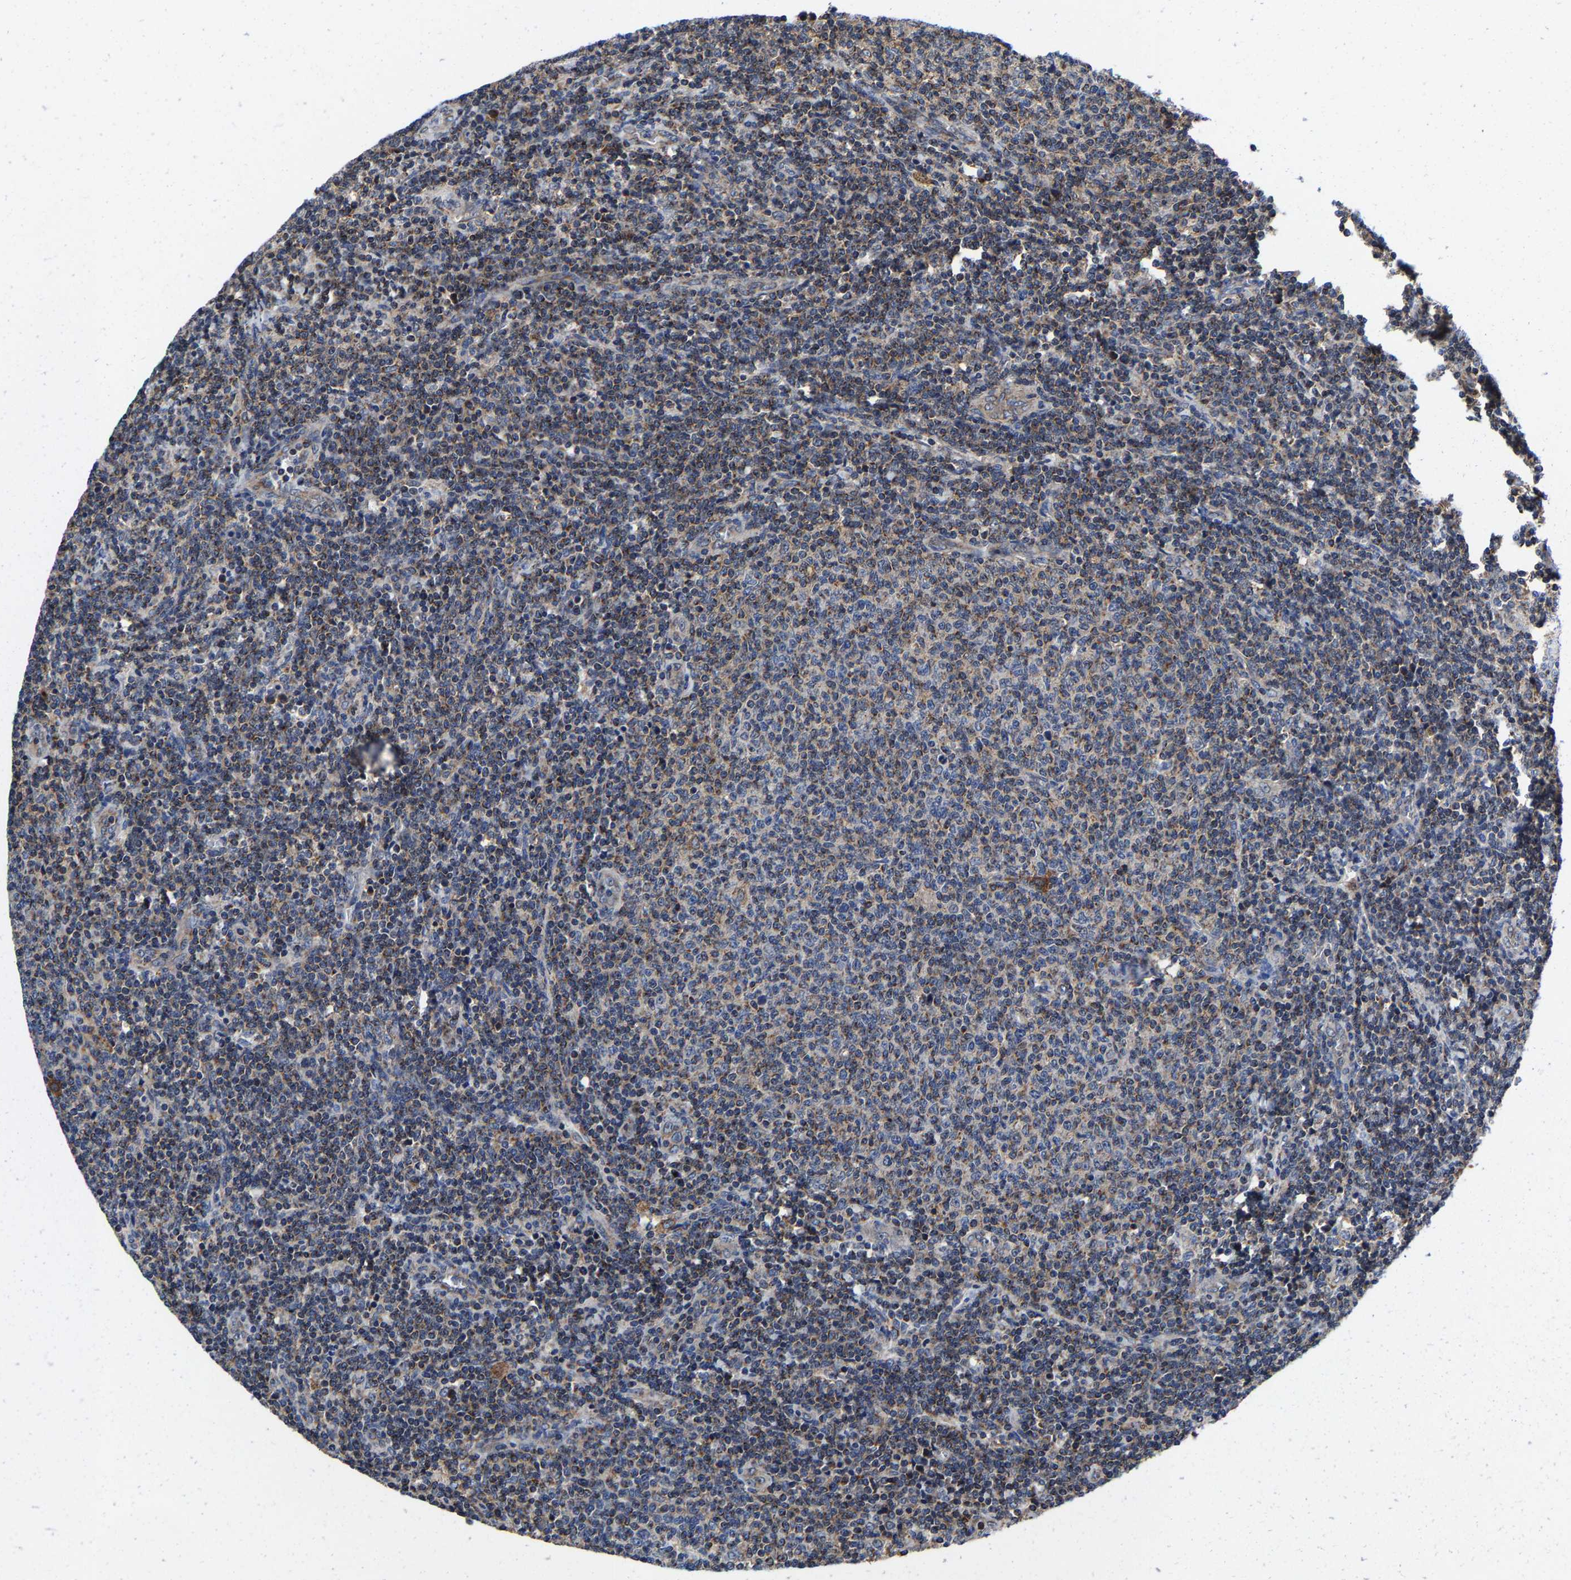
{"staining": {"intensity": "weak", "quantity": "25%-75%", "location": "cytoplasmic/membranous"}, "tissue": "lymphoma", "cell_type": "Tumor cells", "image_type": "cancer", "snomed": [{"axis": "morphology", "description": "Malignant lymphoma, non-Hodgkin's type, Low grade"}, {"axis": "topography", "description": "Lymph node"}], "caption": "A brown stain shows weak cytoplasmic/membranous positivity of a protein in human malignant lymphoma, non-Hodgkin's type (low-grade) tumor cells.", "gene": "PFKFB3", "patient": {"sex": "male", "age": 66}}